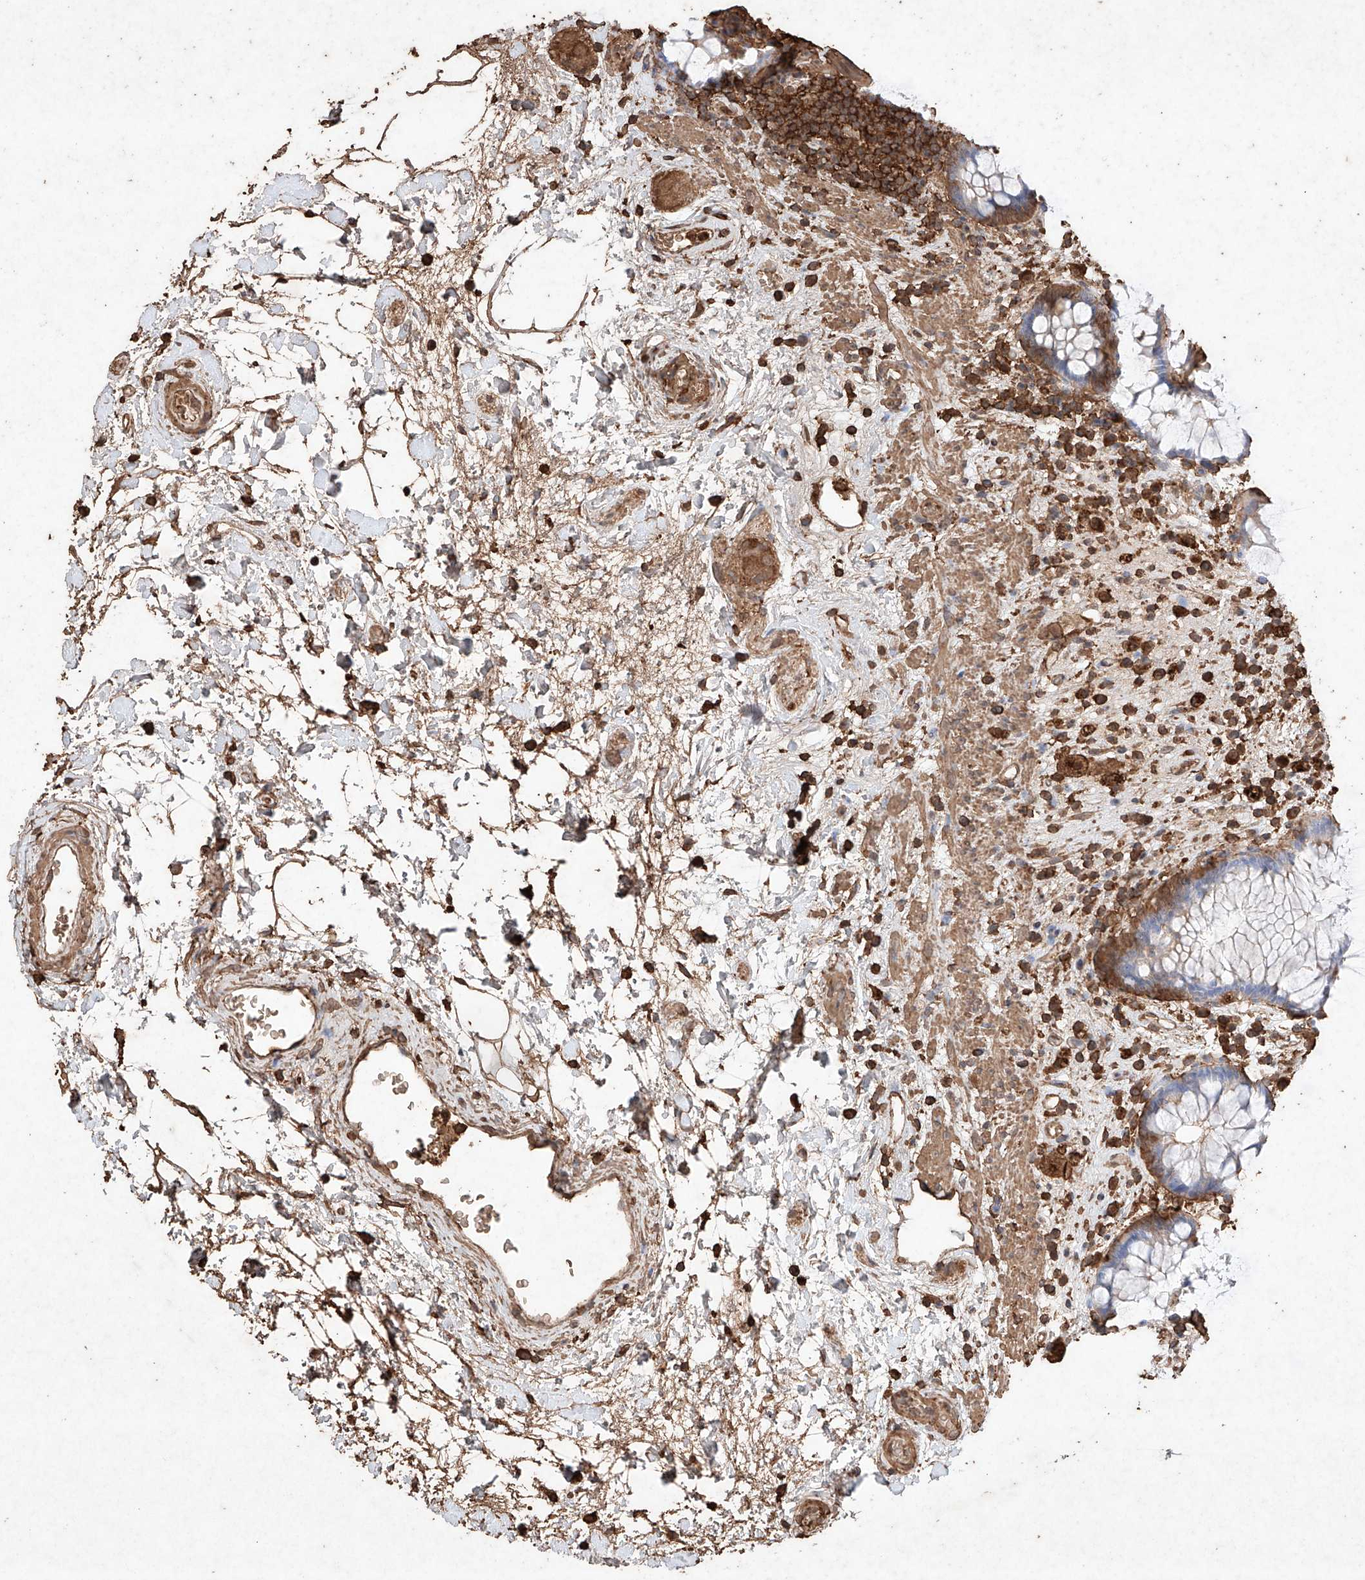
{"staining": {"intensity": "moderate", "quantity": "25%-75%", "location": "cytoplasmic/membranous"}, "tissue": "rectum", "cell_type": "Glandular cells", "image_type": "normal", "snomed": [{"axis": "morphology", "description": "Normal tissue, NOS"}, {"axis": "topography", "description": "Rectum"}], "caption": "Immunohistochemical staining of unremarkable human rectum demonstrates moderate cytoplasmic/membranous protein expression in about 25%-75% of glandular cells.", "gene": "M6PR", "patient": {"sex": "male", "age": 51}}